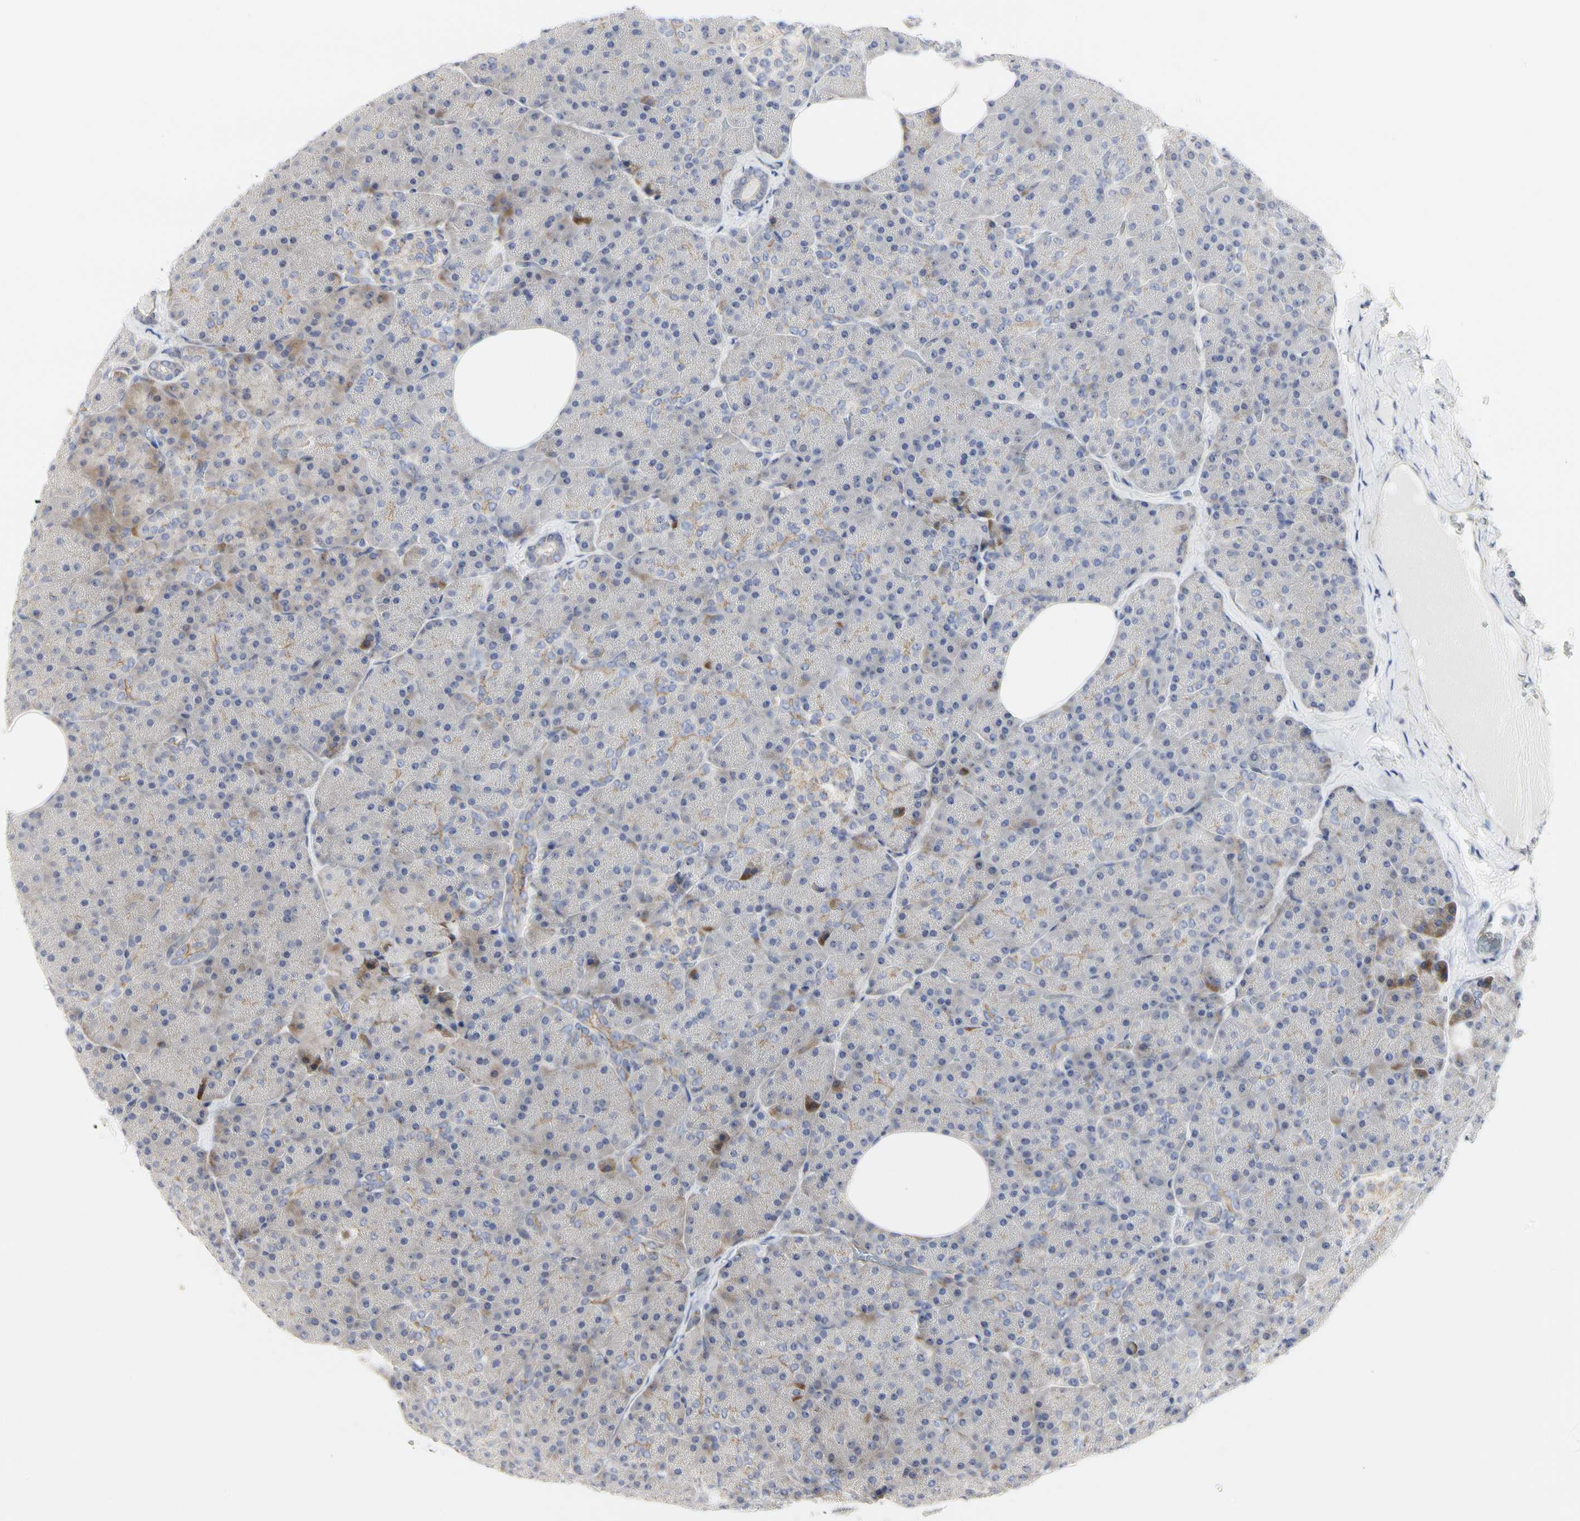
{"staining": {"intensity": "moderate", "quantity": "<25%", "location": "cytoplasmic/membranous"}, "tissue": "pancreas", "cell_type": "Exocrine glandular cells", "image_type": "normal", "snomed": [{"axis": "morphology", "description": "Normal tissue, NOS"}, {"axis": "topography", "description": "Pancreas"}], "caption": "The immunohistochemical stain labels moderate cytoplasmic/membranous positivity in exocrine glandular cells of benign pancreas. (DAB IHC with brightfield microscopy, high magnification).", "gene": "SHANK2", "patient": {"sex": "female", "age": 35}}